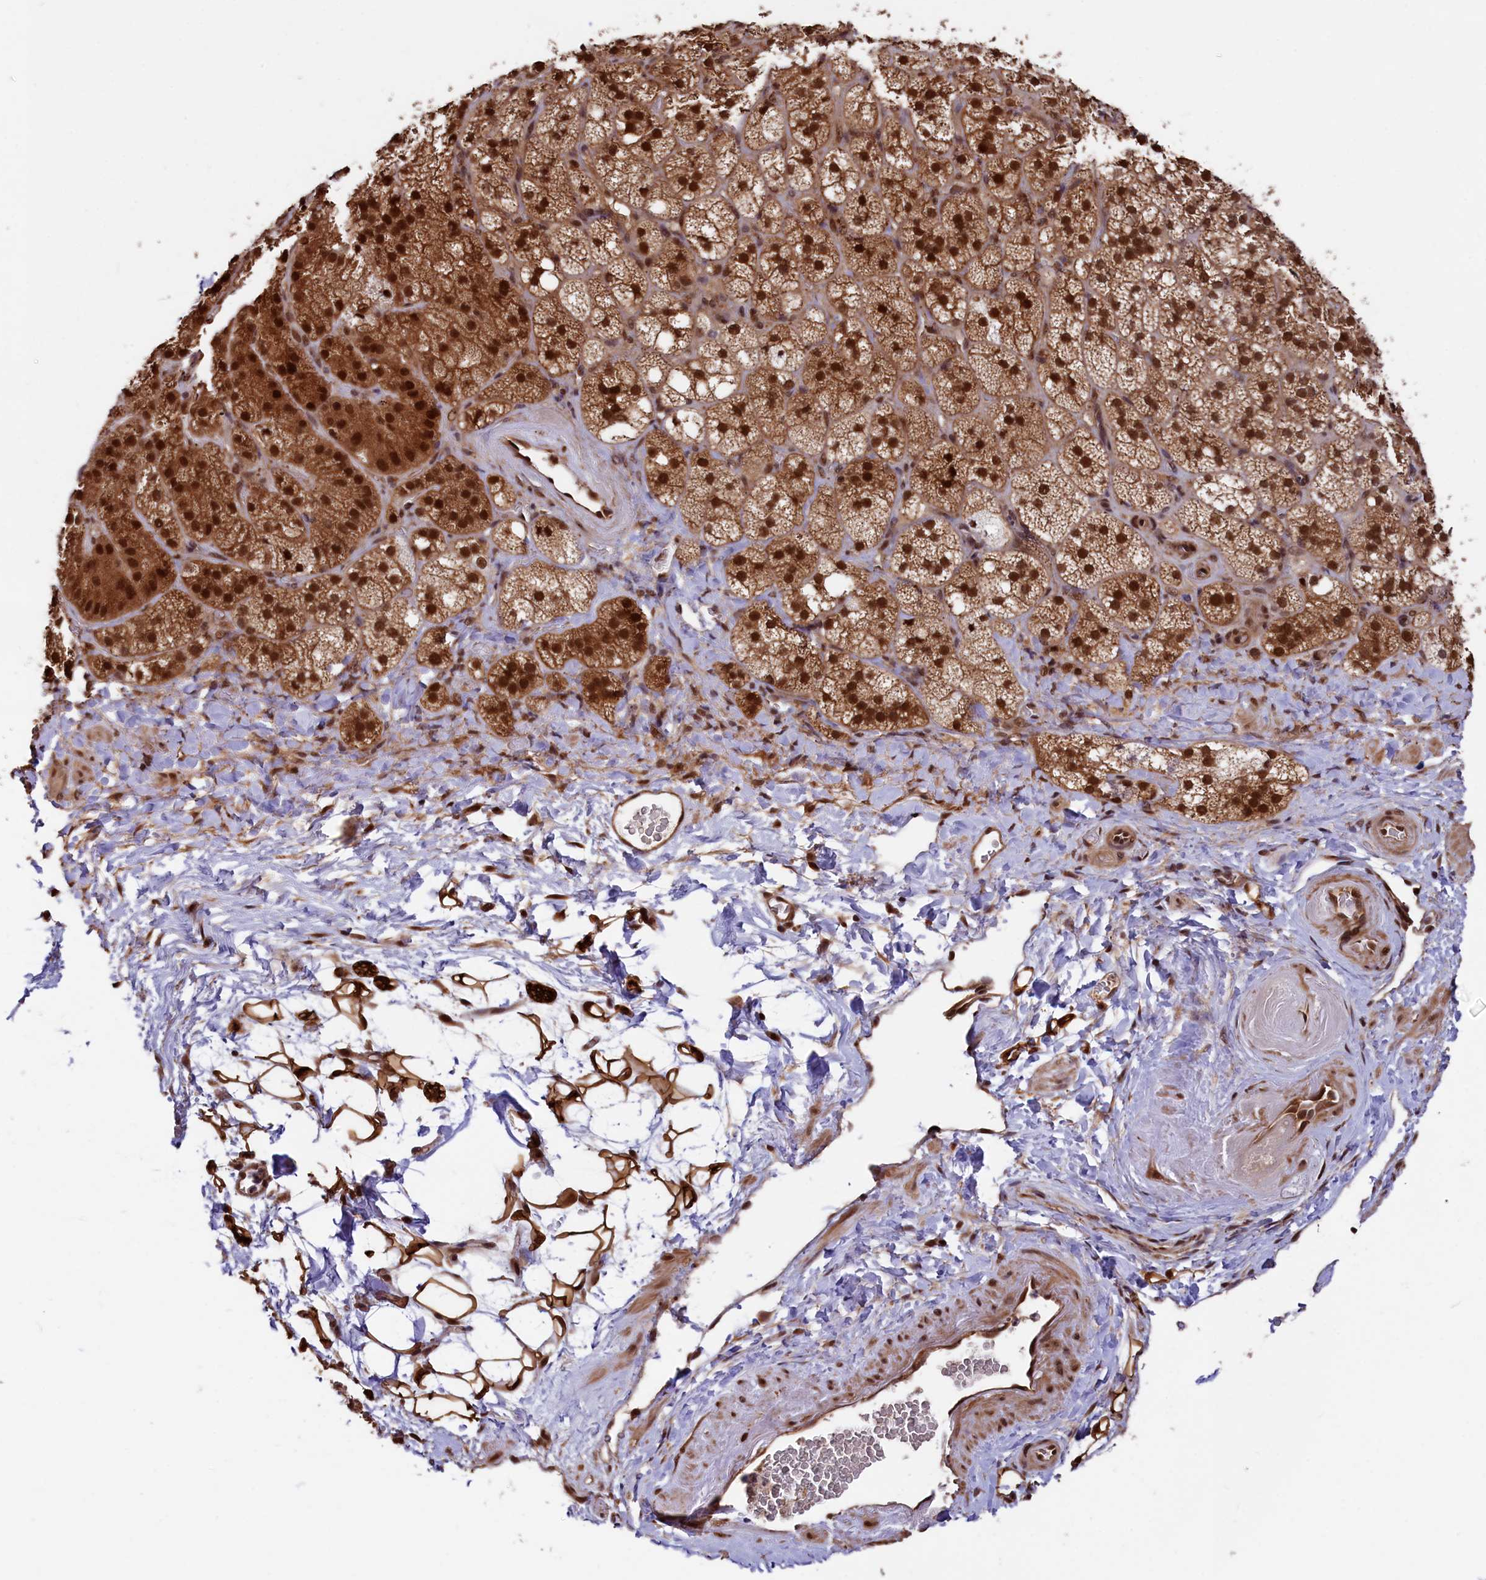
{"staining": {"intensity": "strong", "quantity": ">75%", "location": "cytoplasmic/membranous,nuclear"}, "tissue": "adrenal gland", "cell_type": "Glandular cells", "image_type": "normal", "snomed": [{"axis": "morphology", "description": "Normal tissue, NOS"}, {"axis": "topography", "description": "Adrenal gland"}], "caption": "High-power microscopy captured an IHC histopathology image of benign adrenal gland, revealing strong cytoplasmic/membranous,nuclear staining in about >75% of glandular cells.", "gene": "ADRM1", "patient": {"sex": "male", "age": 61}}